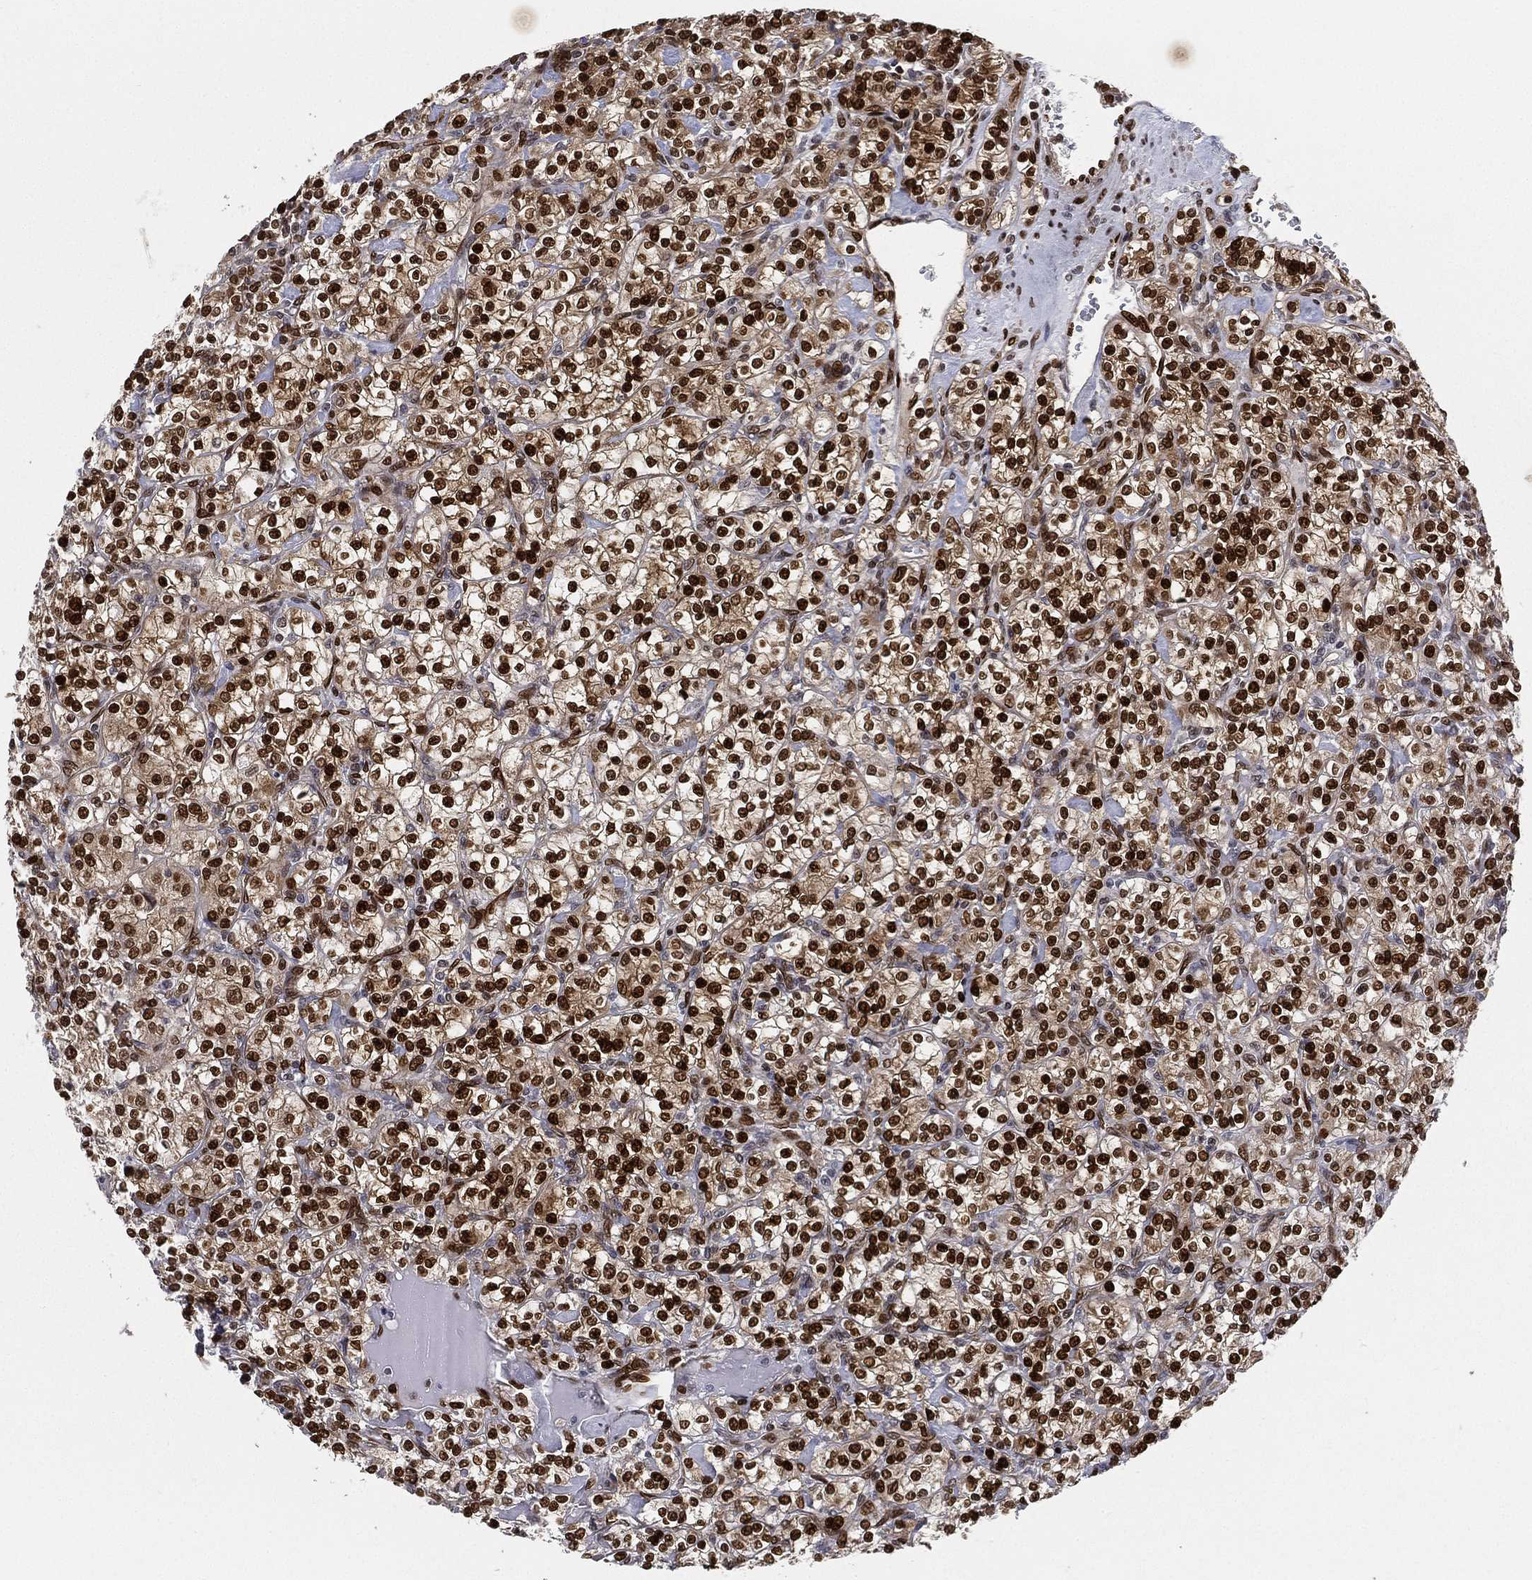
{"staining": {"intensity": "strong", "quantity": ">75%", "location": "nuclear"}, "tissue": "renal cancer", "cell_type": "Tumor cells", "image_type": "cancer", "snomed": [{"axis": "morphology", "description": "Adenocarcinoma, NOS"}, {"axis": "topography", "description": "Kidney"}], "caption": "There is high levels of strong nuclear staining in tumor cells of renal adenocarcinoma, as demonstrated by immunohistochemical staining (brown color).", "gene": "LMNB1", "patient": {"sex": "male", "age": 77}}